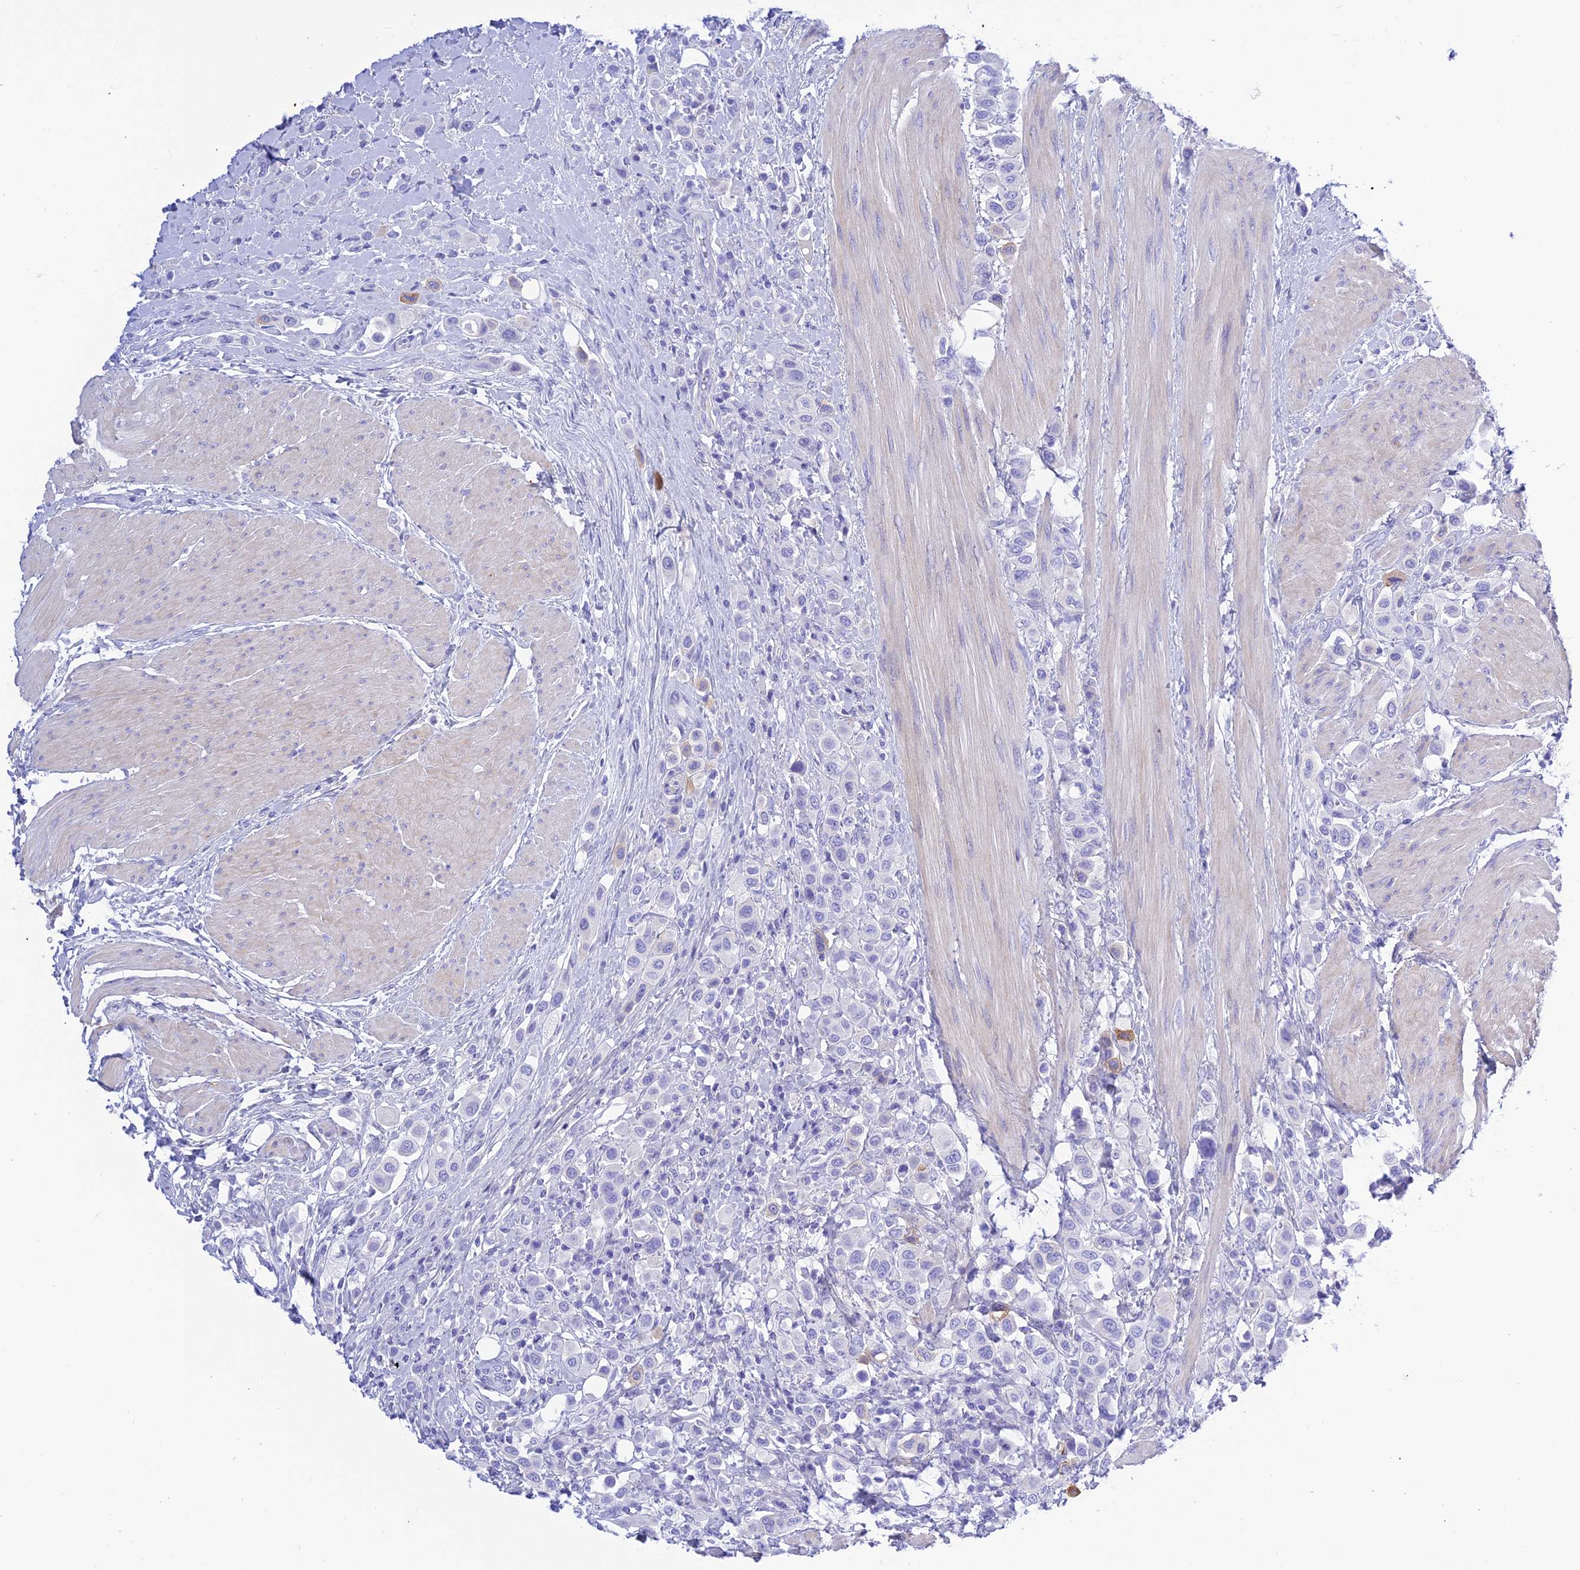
{"staining": {"intensity": "negative", "quantity": "none", "location": "none"}, "tissue": "urothelial cancer", "cell_type": "Tumor cells", "image_type": "cancer", "snomed": [{"axis": "morphology", "description": "Urothelial carcinoma, High grade"}, {"axis": "topography", "description": "Urinary bladder"}], "caption": "A photomicrograph of human urothelial carcinoma (high-grade) is negative for staining in tumor cells. (DAB IHC visualized using brightfield microscopy, high magnification).", "gene": "PRNP", "patient": {"sex": "male", "age": 50}}